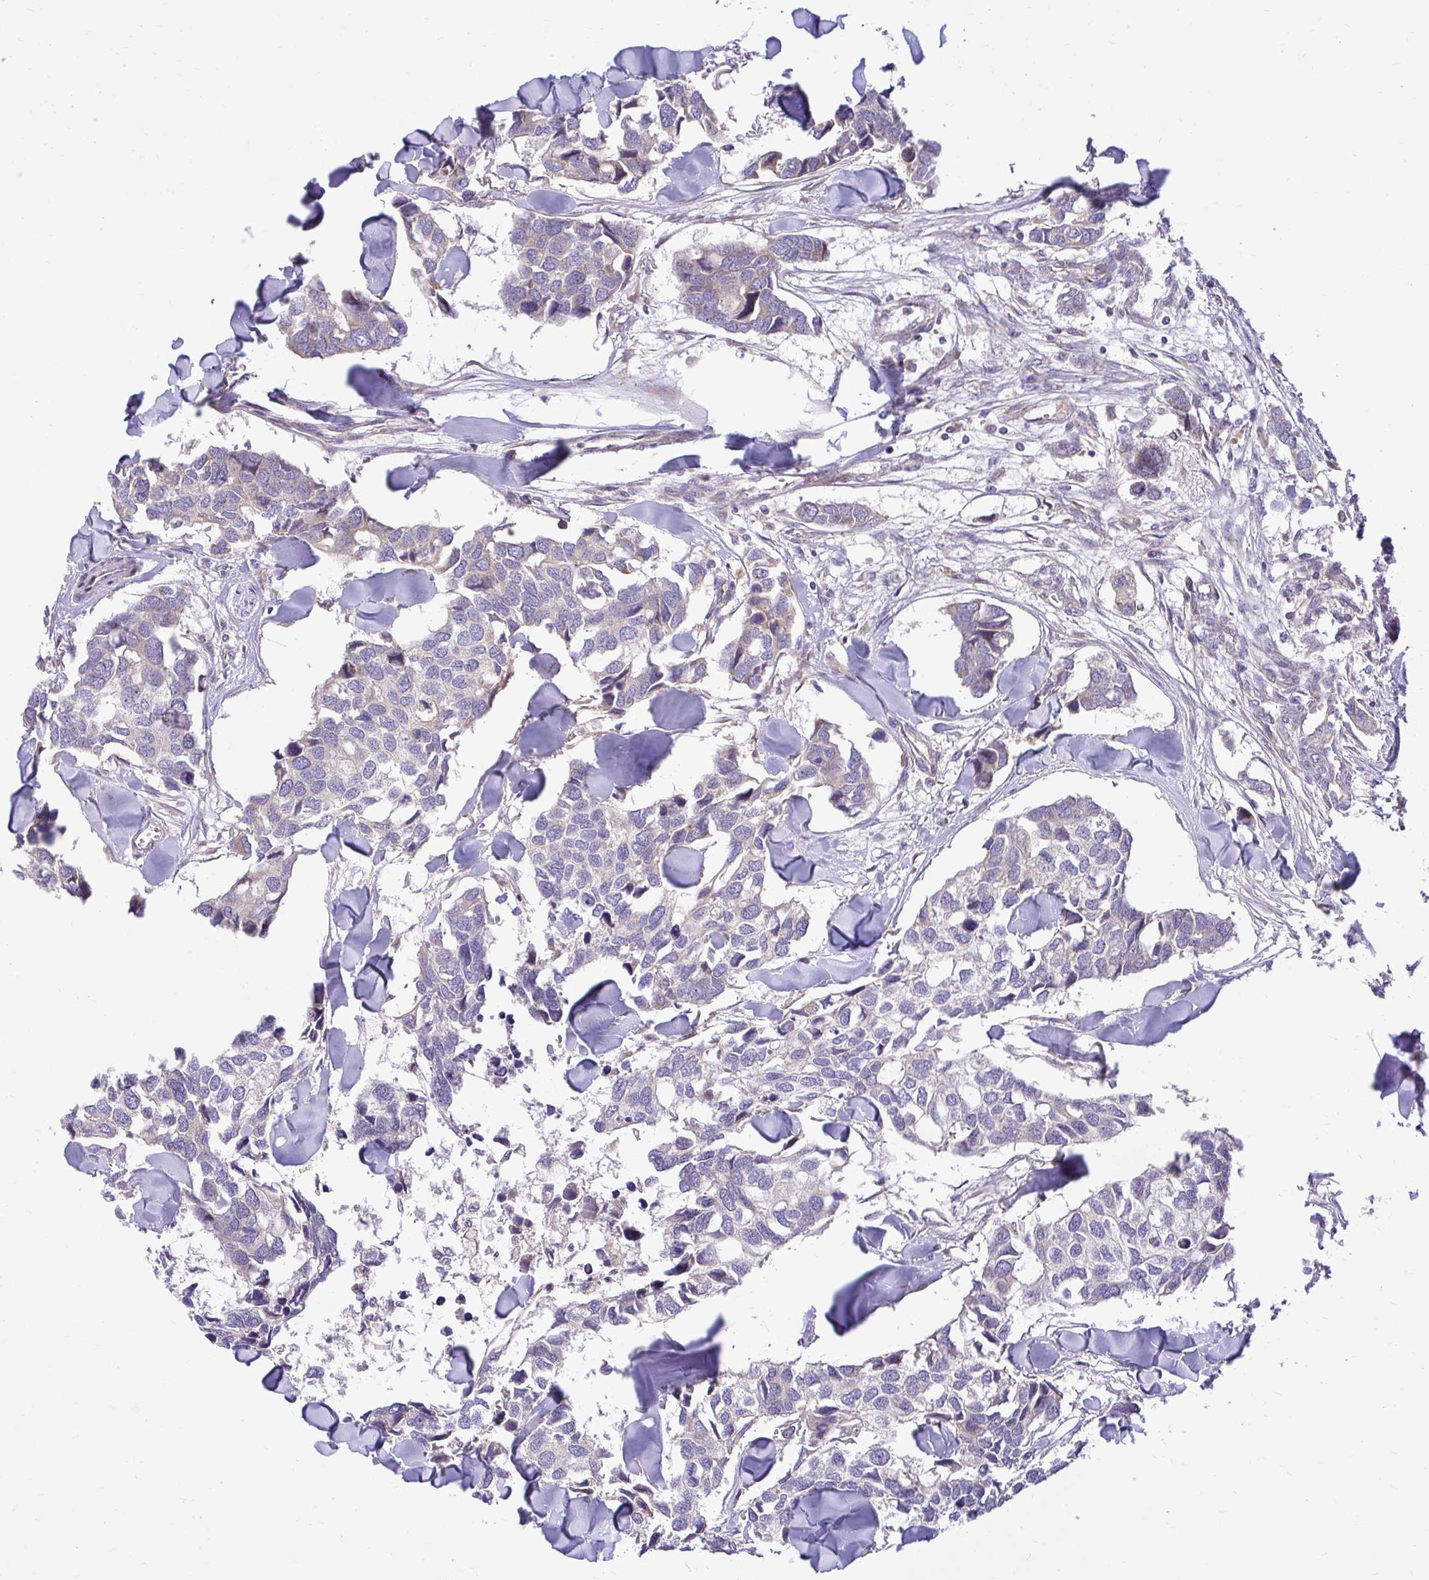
{"staining": {"intensity": "negative", "quantity": "none", "location": "none"}, "tissue": "breast cancer", "cell_type": "Tumor cells", "image_type": "cancer", "snomed": [{"axis": "morphology", "description": "Duct carcinoma"}, {"axis": "topography", "description": "Breast"}], "caption": "Immunohistochemical staining of human breast infiltrating ductal carcinoma reveals no significant expression in tumor cells.", "gene": "VTI1B", "patient": {"sex": "female", "age": 83}}